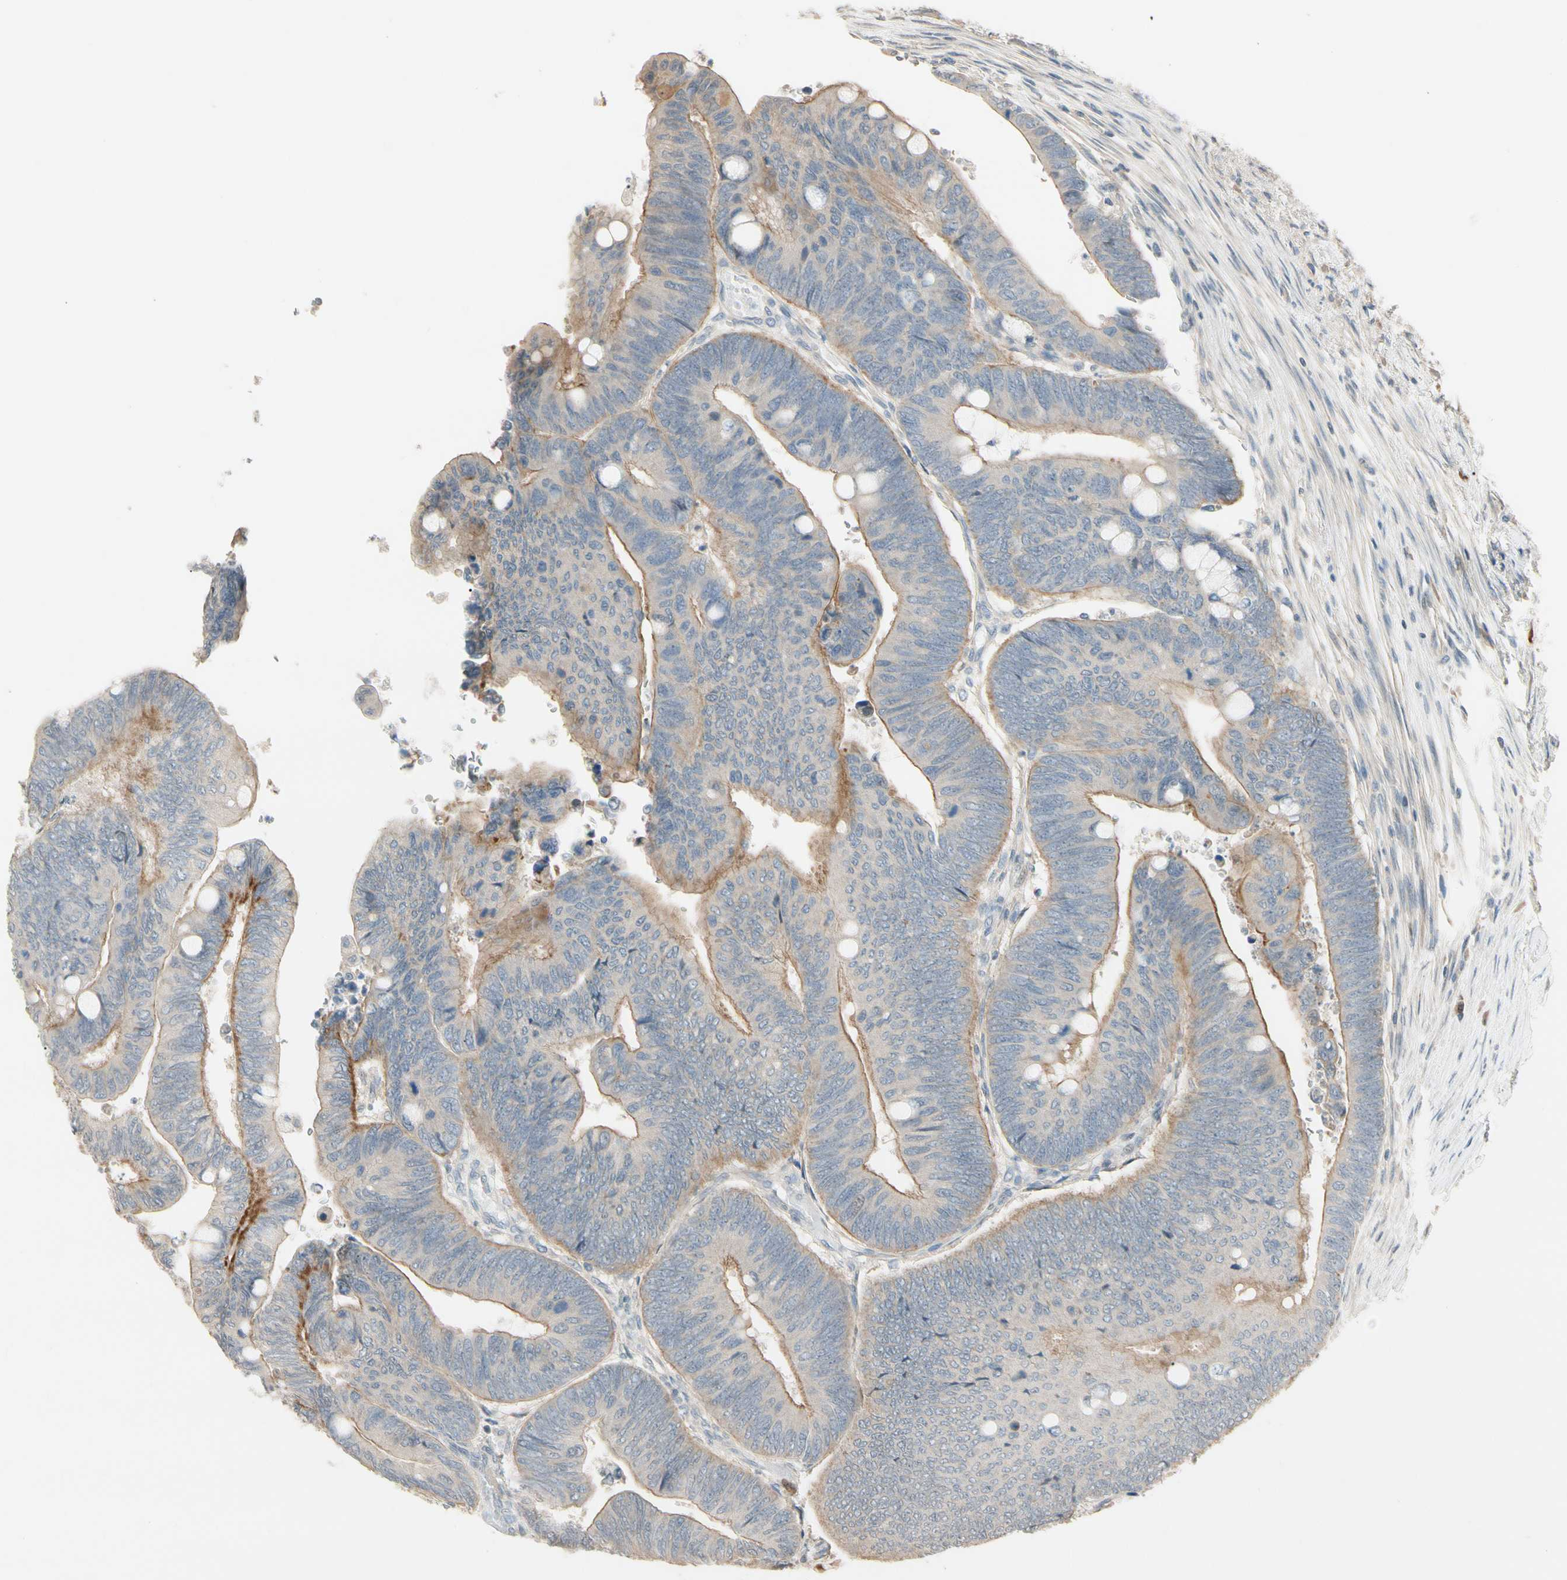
{"staining": {"intensity": "weak", "quantity": ">75%", "location": "cytoplasmic/membranous"}, "tissue": "colorectal cancer", "cell_type": "Tumor cells", "image_type": "cancer", "snomed": [{"axis": "morphology", "description": "Normal tissue, NOS"}, {"axis": "morphology", "description": "Adenocarcinoma, NOS"}, {"axis": "topography", "description": "Rectum"}, {"axis": "topography", "description": "Peripheral nerve tissue"}], "caption": "A histopathology image of colorectal cancer (adenocarcinoma) stained for a protein reveals weak cytoplasmic/membranous brown staining in tumor cells. The staining was performed using DAB to visualize the protein expression in brown, while the nuclei were stained in blue with hematoxylin (Magnification: 20x).", "gene": "P3H2", "patient": {"sex": "male", "age": 92}}